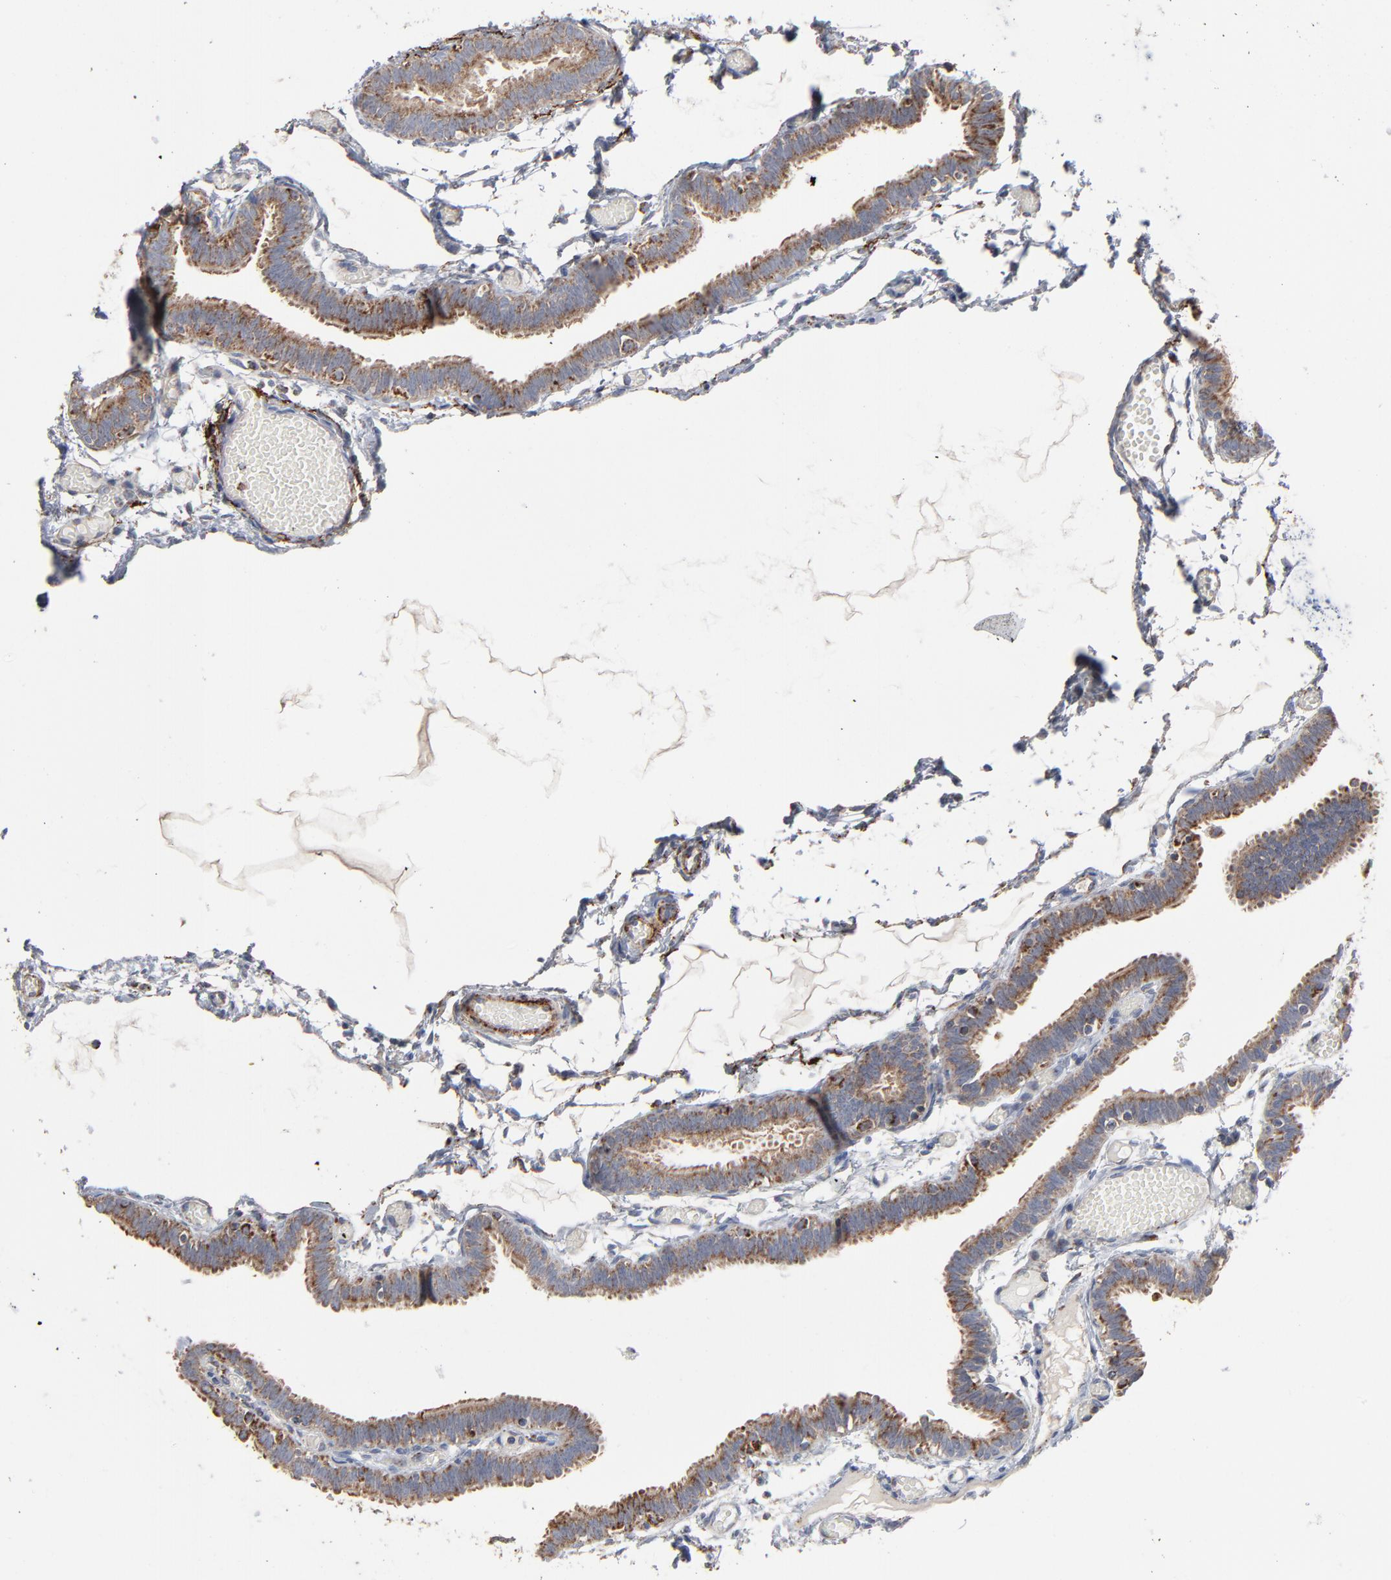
{"staining": {"intensity": "moderate", "quantity": ">75%", "location": "cytoplasmic/membranous"}, "tissue": "fallopian tube", "cell_type": "Glandular cells", "image_type": "normal", "snomed": [{"axis": "morphology", "description": "Normal tissue, NOS"}, {"axis": "topography", "description": "Fallopian tube"}], "caption": "A high-resolution micrograph shows immunohistochemistry (IHC) staining of unremarkable fallopian tube, which demonstrates moderate cytoplasmic/membranous staining in about >75% of glandular cells.", "gene": "UQCRC1", "patient": {"sex": "female", "age": 29}}